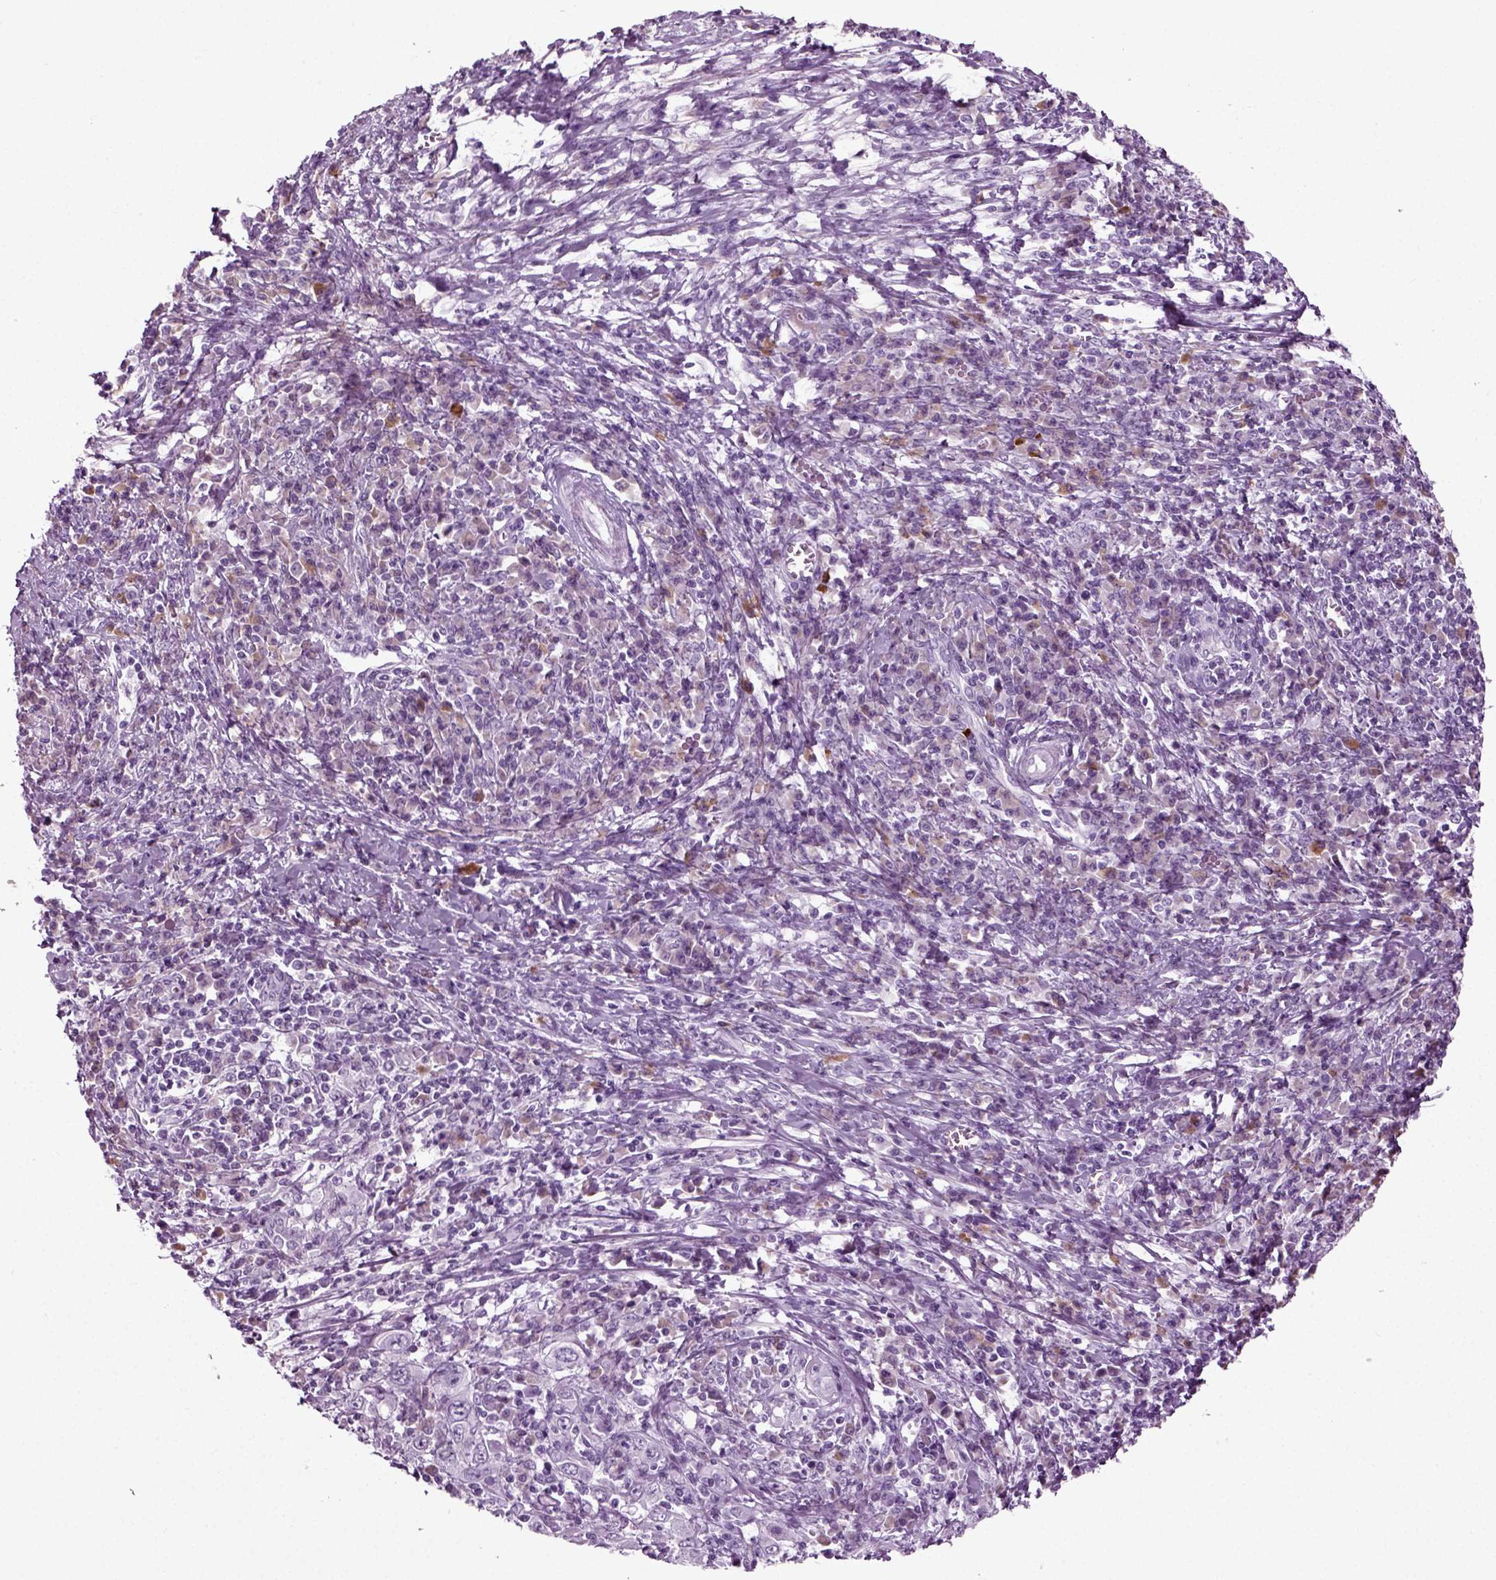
{"staining": {"intensity": "negative", "quantity": "none", "location": "none"}, "tissue": "cervical cancer", "cell_type": "Tumor cells", "image_type": "cancer", "snomed": [{"axis": "morphology", "description": "Squamous cell carcinoma, NOS"}, {"axis": "topography", "description": "Cervix"}], "caption": "This is an immunohistochemistry (IHC) micrograph of human squamous cell carcinoma (cervical). There is no positivity in tumor cells.", "gene": "PRLH", "patient": {"sex": "female", "age": 46}}